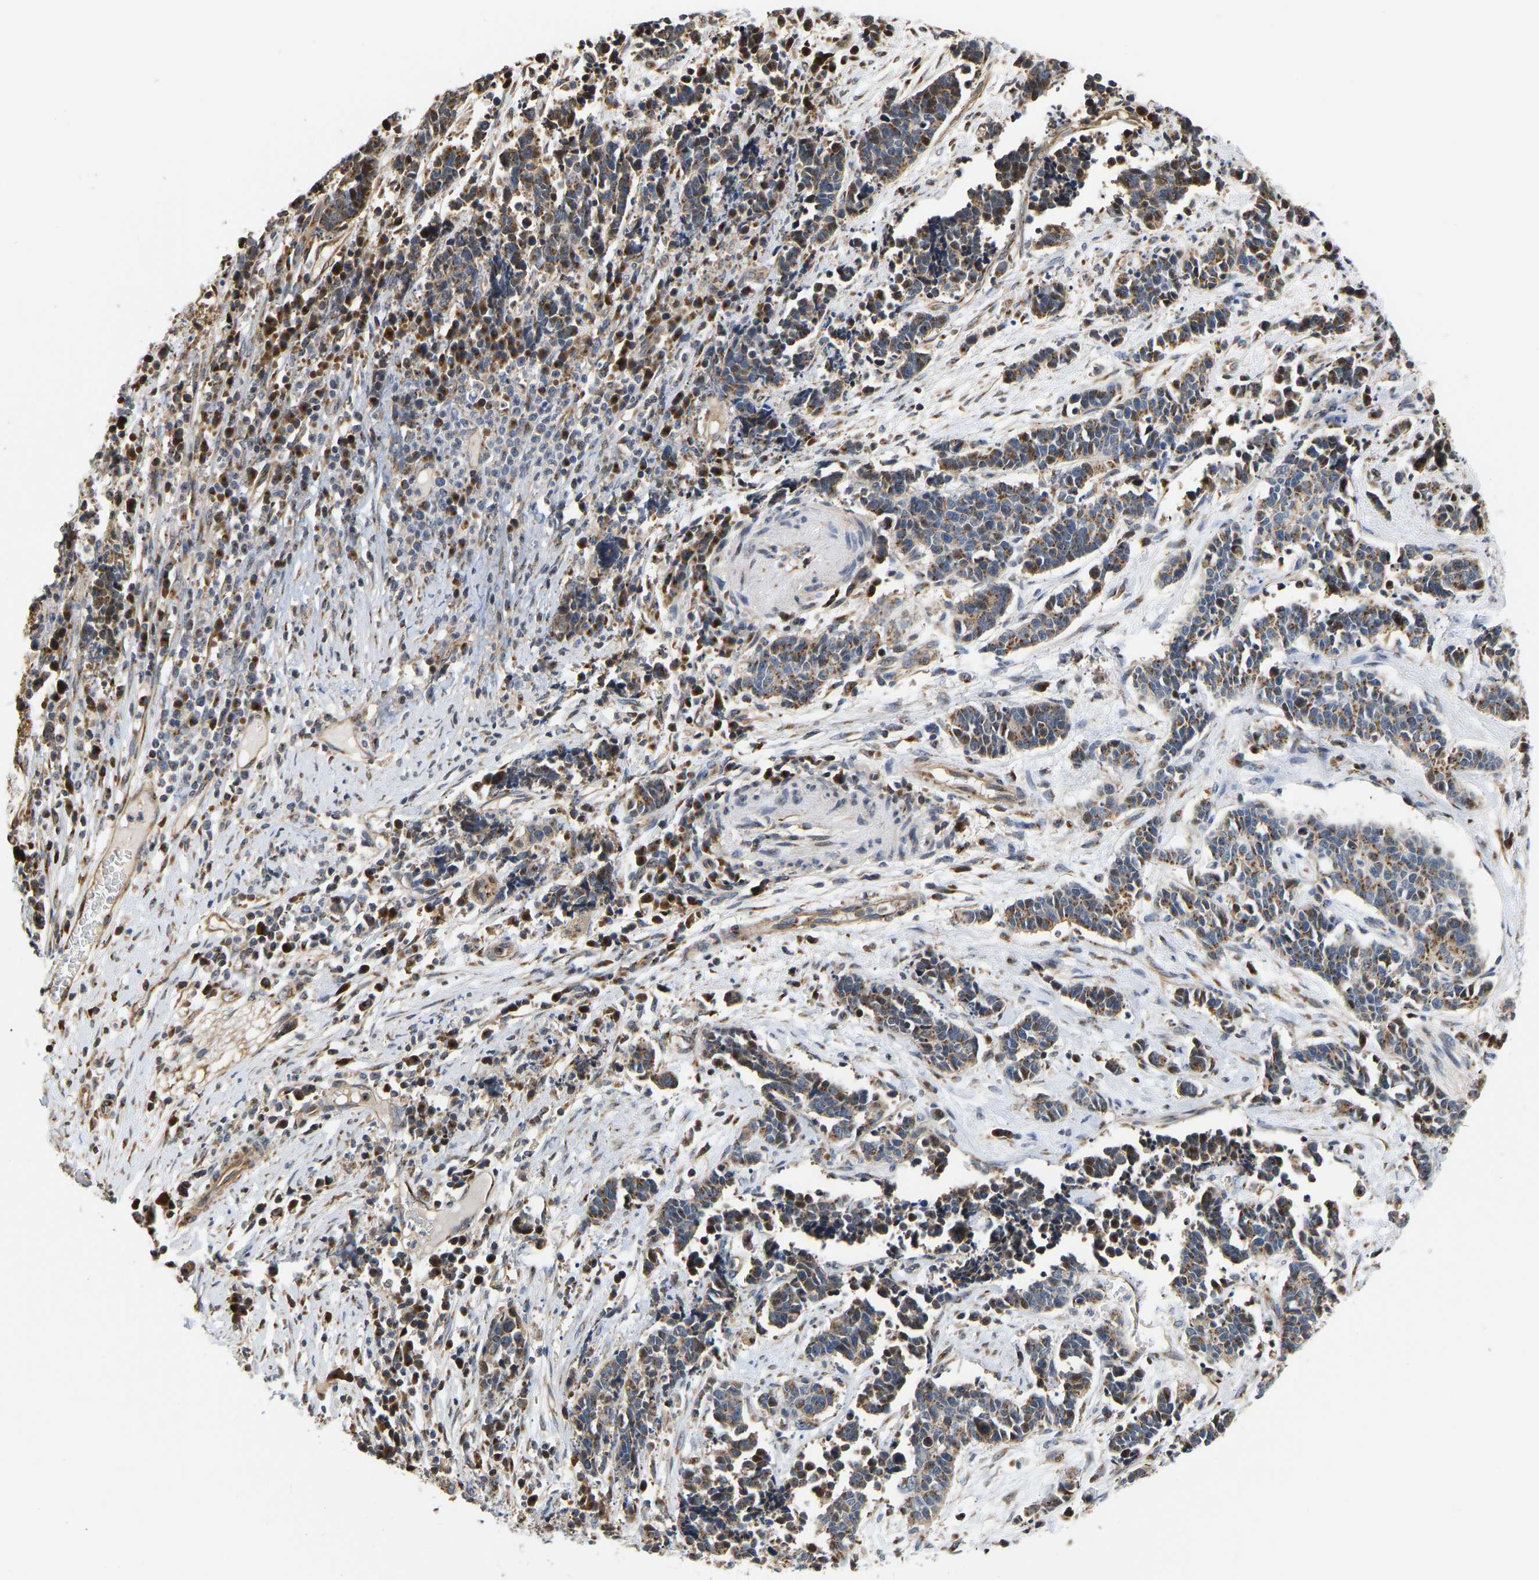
{"staining": {"intensity": "moderate", "quantity": ">75%", "location": "cytoplasmic/membranous"}, "tissue": "cervical cancer", "cell_type": "Tumor cells", "image_type": "cancer", "snomed": [{"axis": "morphology", "description": "Squamous cell carcinoma, NOS"}, {"axis": "topography", "description": "Cervix"}], "caption": "Cervical squamous cell carcinoma stained for a protein (brown) reveals moderate cytoplasmic/membranous positive staining in approximately >75% of tumor cells.", "gene": "YIPF4", "patient": {"sex": "female", "age": 35}}